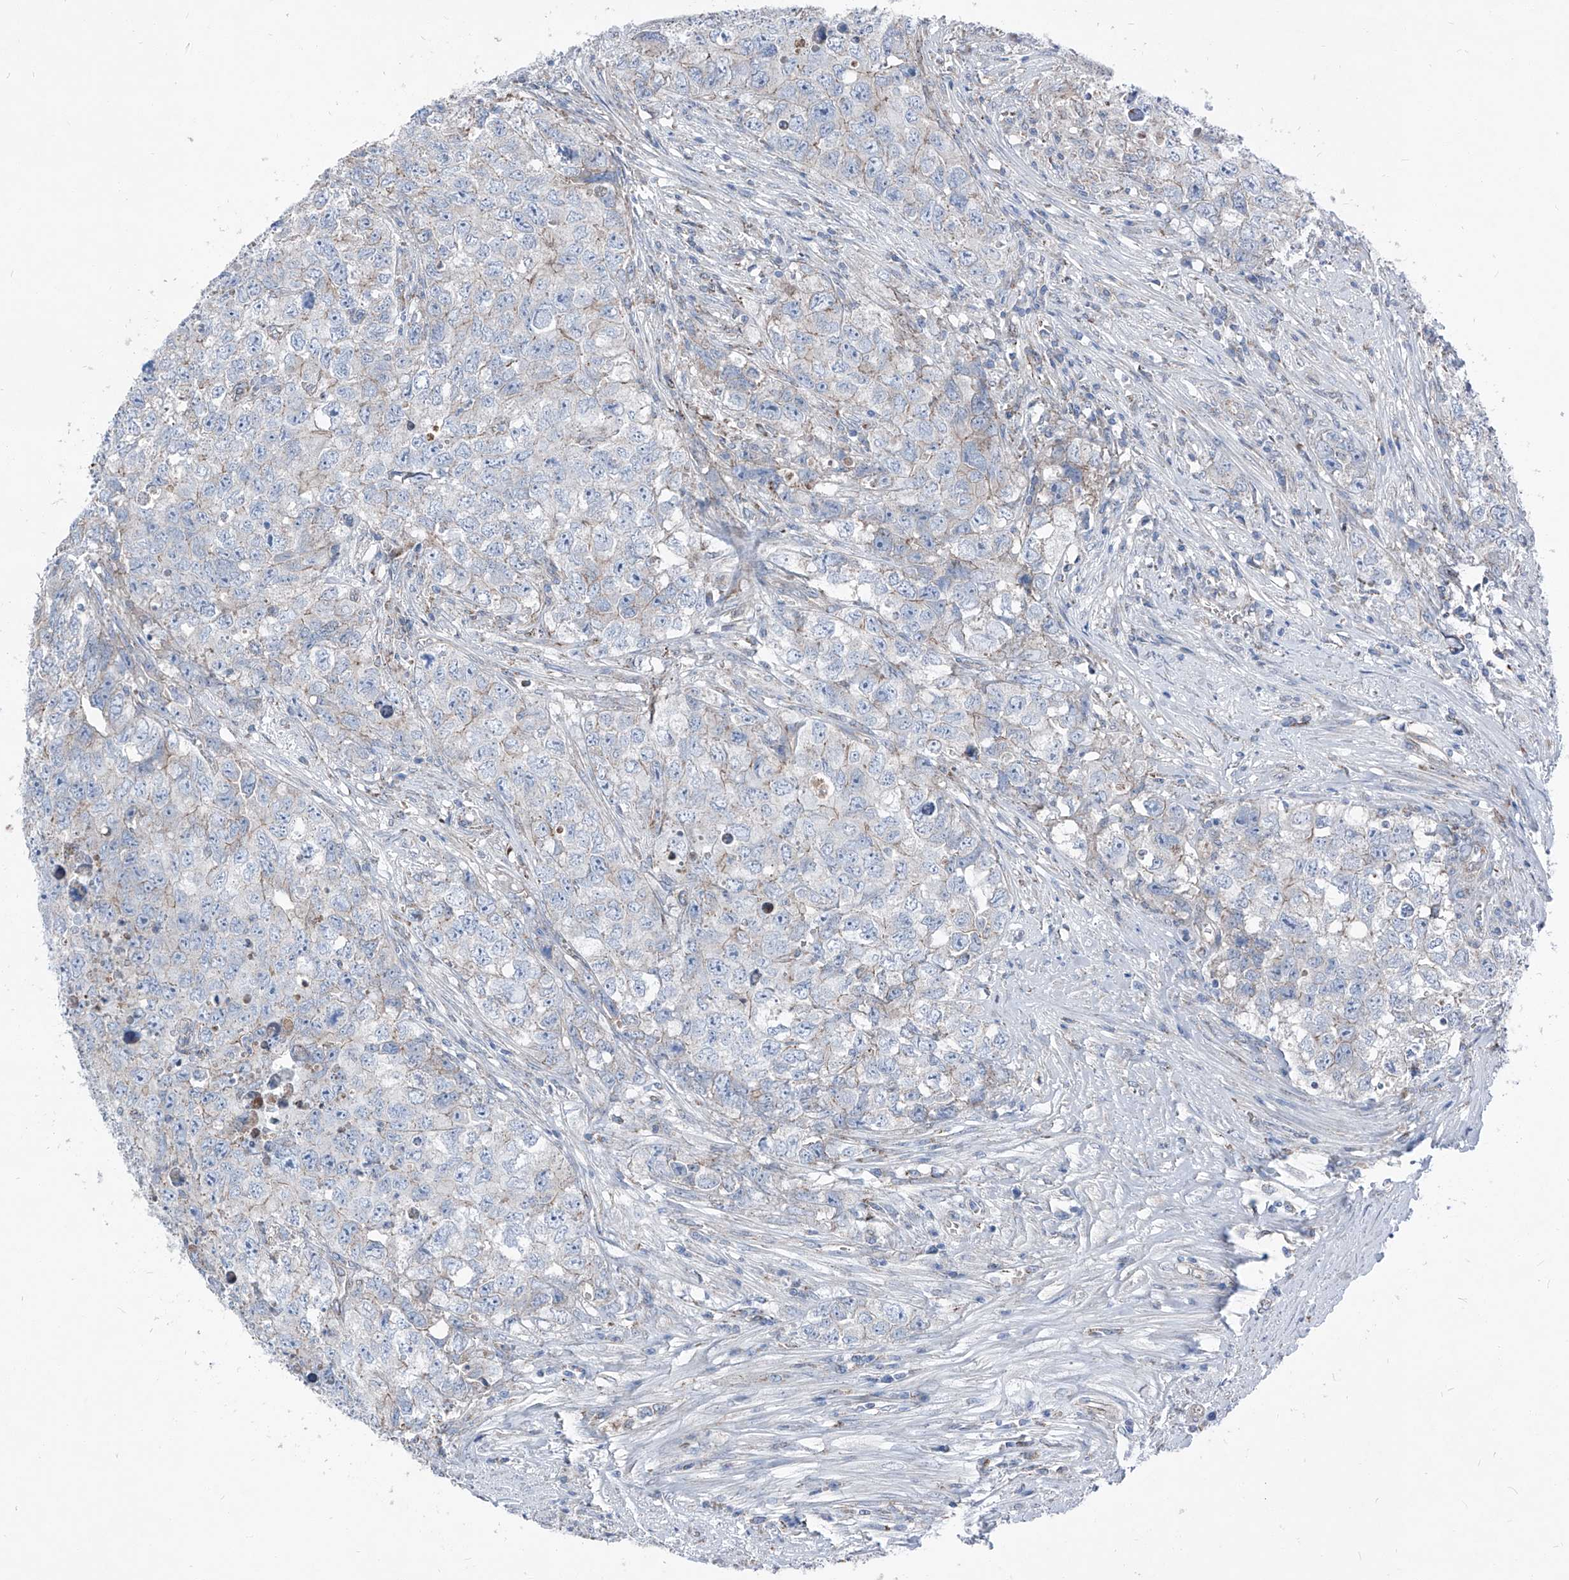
{"staining": {"intensity": "negative", "quantity": "none", "location": "none"}, "tissue": "testis cancer", "cell_type": "Tumor cells", "image_type": "cancer", "snomed": [{"axis": "morphology", "description": "Seminoma, NOS"}, {"axis": "morphology", "description": "Carcinoma, Embryonal, NOS"}, {"axis": "topography", "description": "Testis"}], "caption": "The IHC photomicrograph has no significant expression in tumor cells of embryonal carcinoma (testis) tissue.", "gene": "AGPS", "patient": {"sex": "male", "age": 43}}